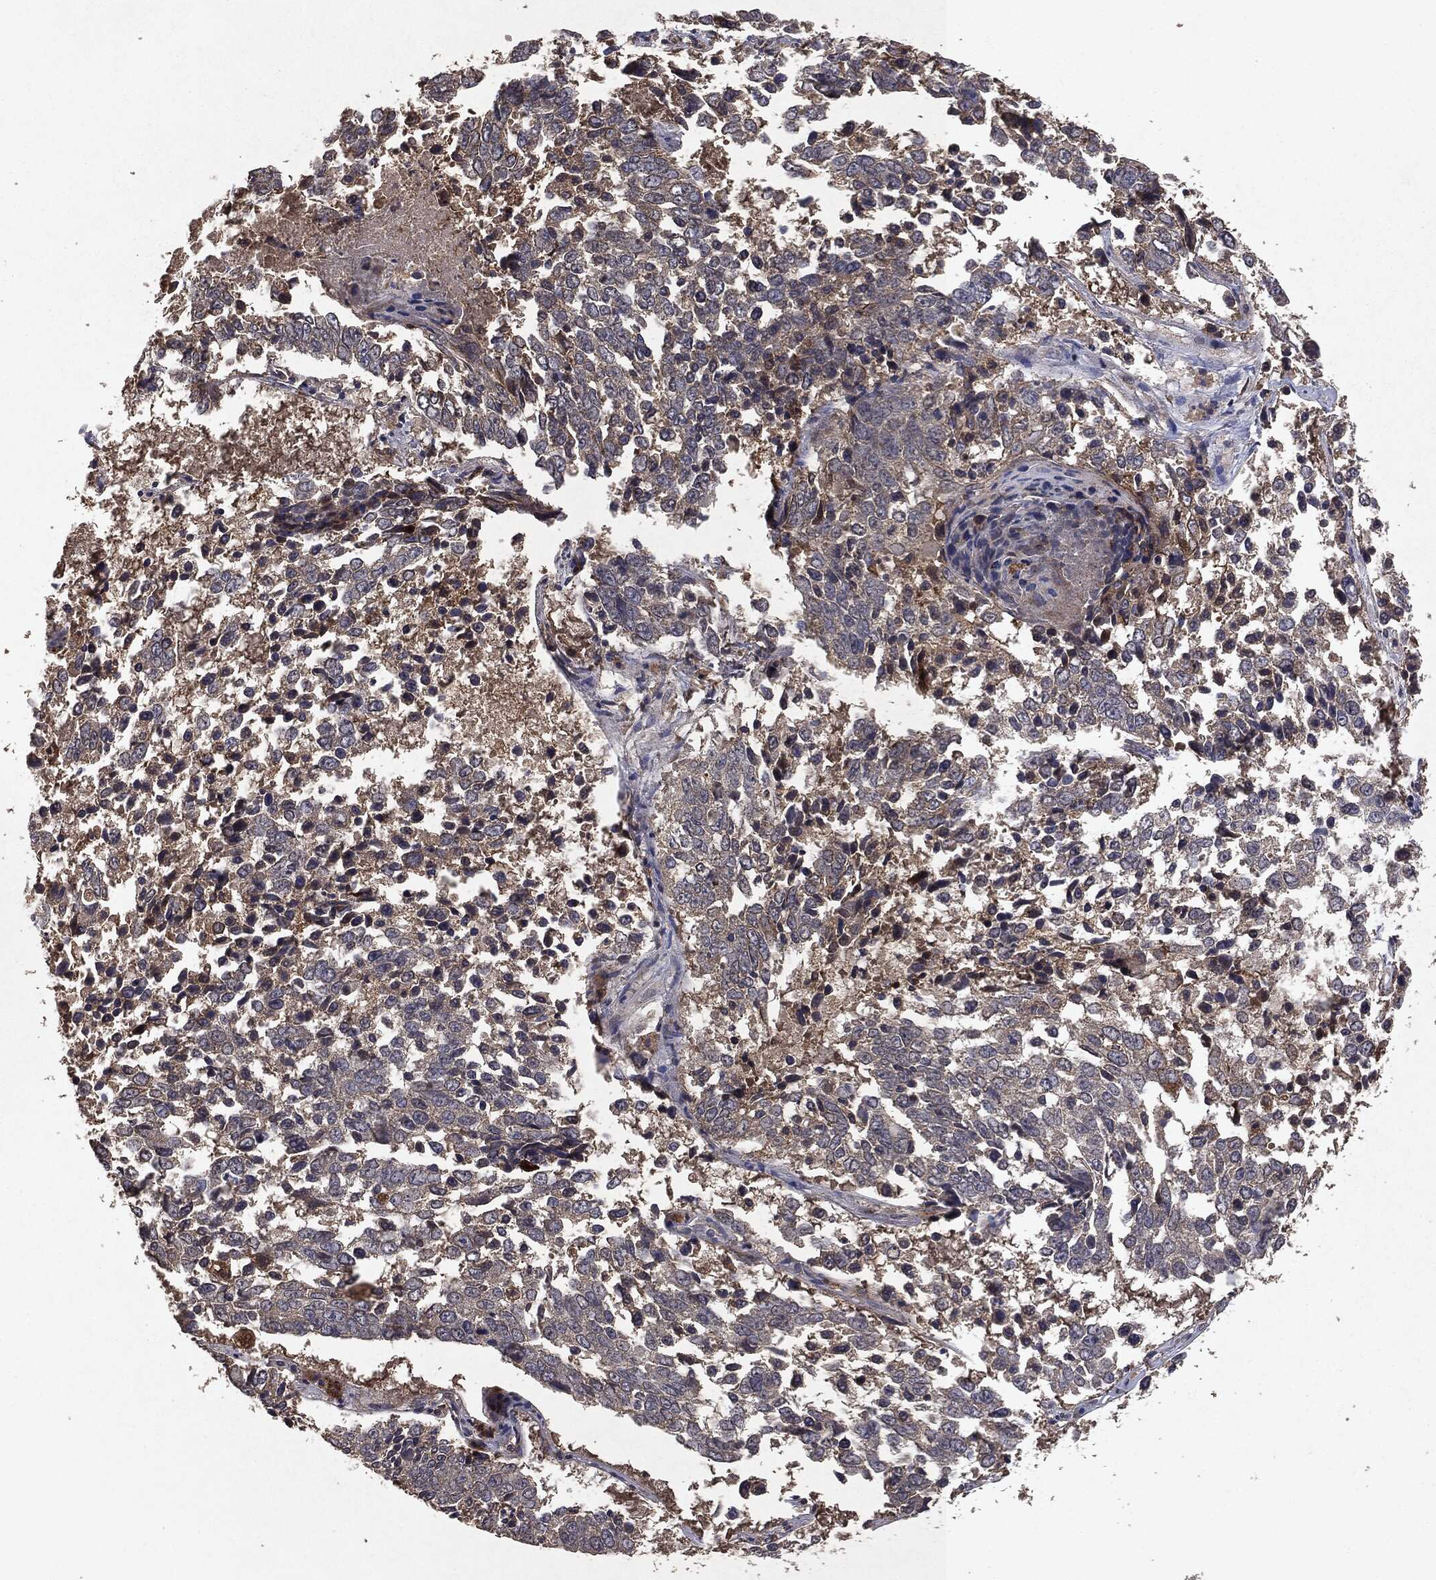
{"staining": {"intensity": "negative", "quantity": "none", "location": "none"}, "tissue": "lung cancer", "cell_type": "Tumor cells", "image_type": "cancer", "snomed": [{"axis": "morphology", "description": "Squamous cell carcinoma, NOS"}, {"axis": "topography", "description": "Lung"}], "caption": "A micrograph of lung squamous cell carcinoma stained for a protein exhibits no brown staining in tumor cells.", "gene": "MTOR", "patient": {"sex": "male", "age": 82}}